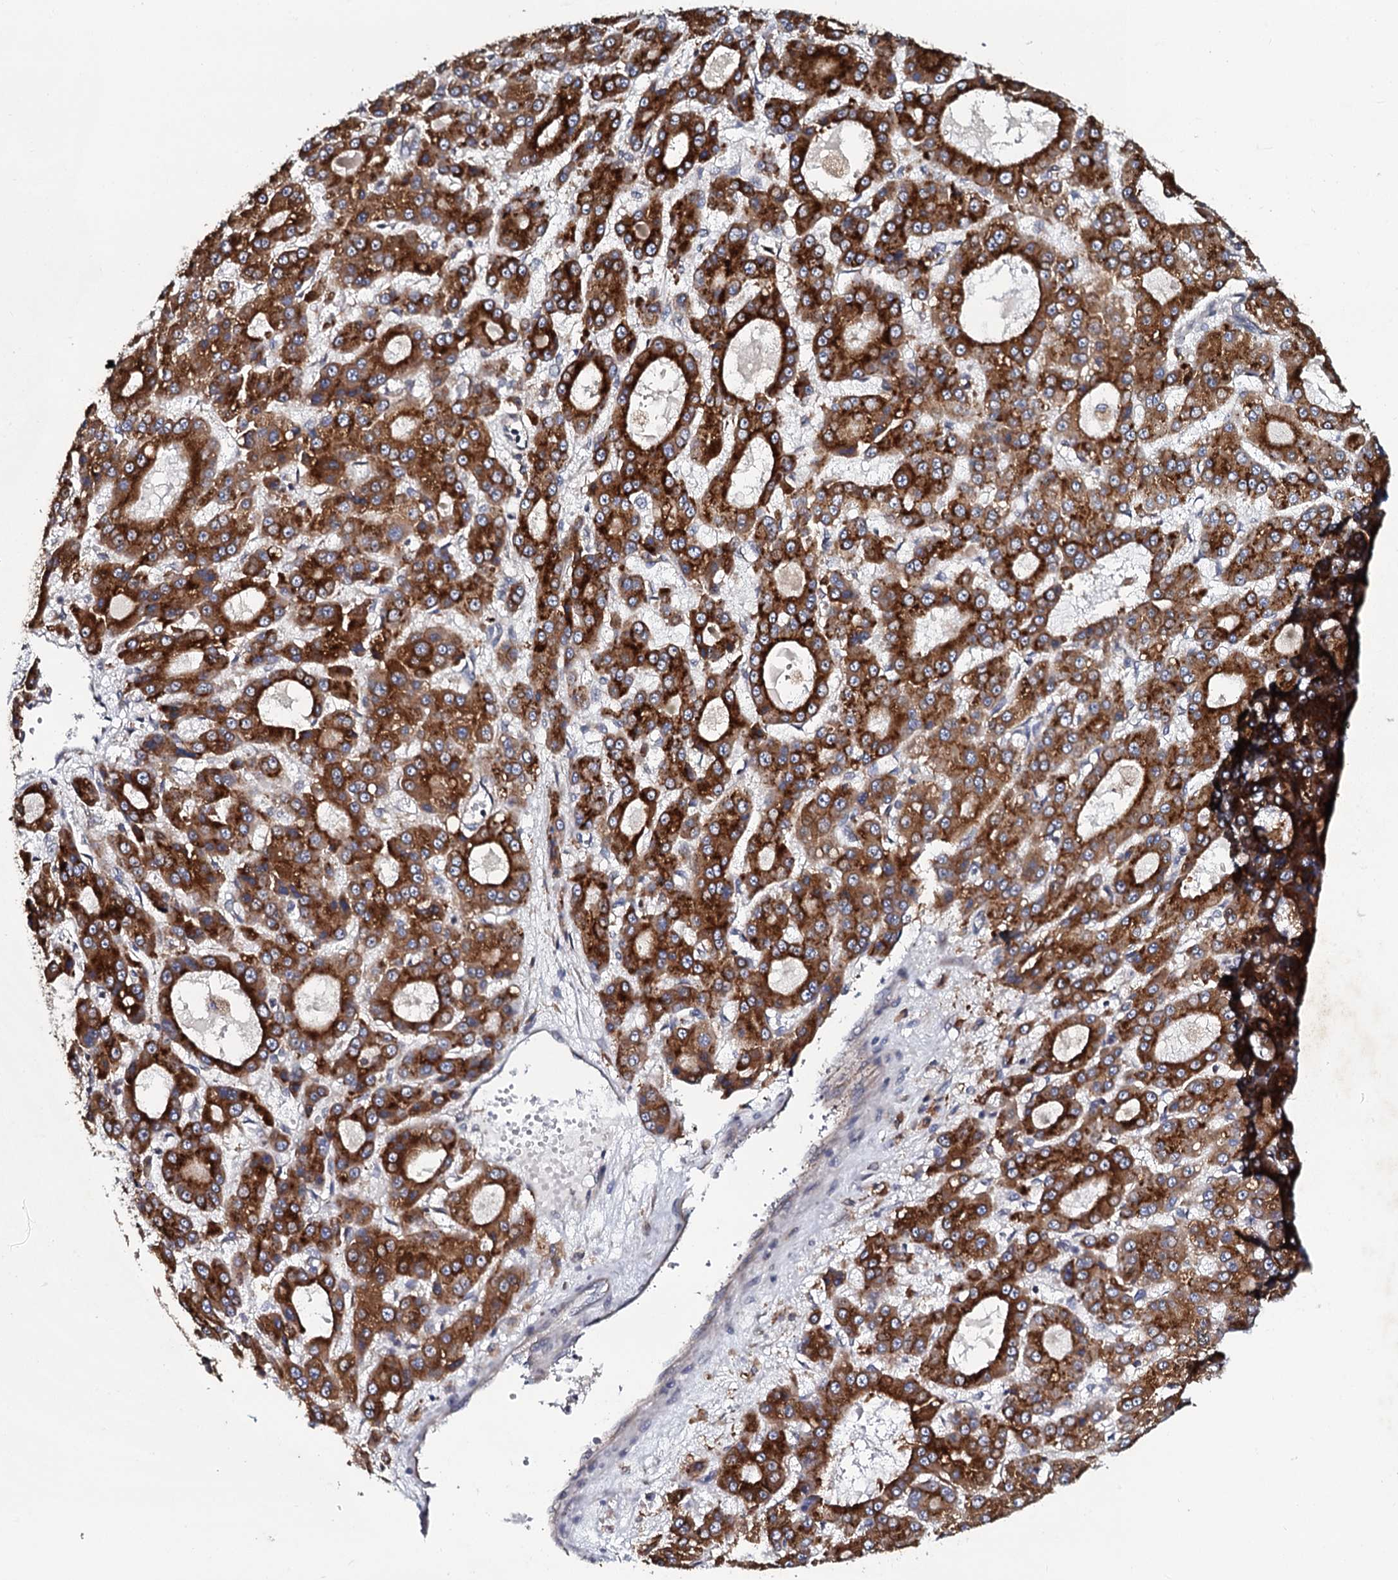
{"staining": {"intensity": "strong", "quantity": ">75%", "location": "cytoplasmic/membranous"}, "tissue": "liver cancer", "cell_type": "Tumor cells", "image_type": "cancer", "snomed": [{"axis": "morphology", "description": "Carcinoma, Hepatocellular, NOS"}, {"axis": "topography", "description": "Liver"}], "caption": "This micrograph shows immunohistochemistry (IHC) staining of hepatocellular carcinoma (liver), with high strong cytoplasmic/membranous staining in approximately >75% of tumor cells.", "gene": "TMEM151A", "patient": {"sex": "male", "age": 70}}